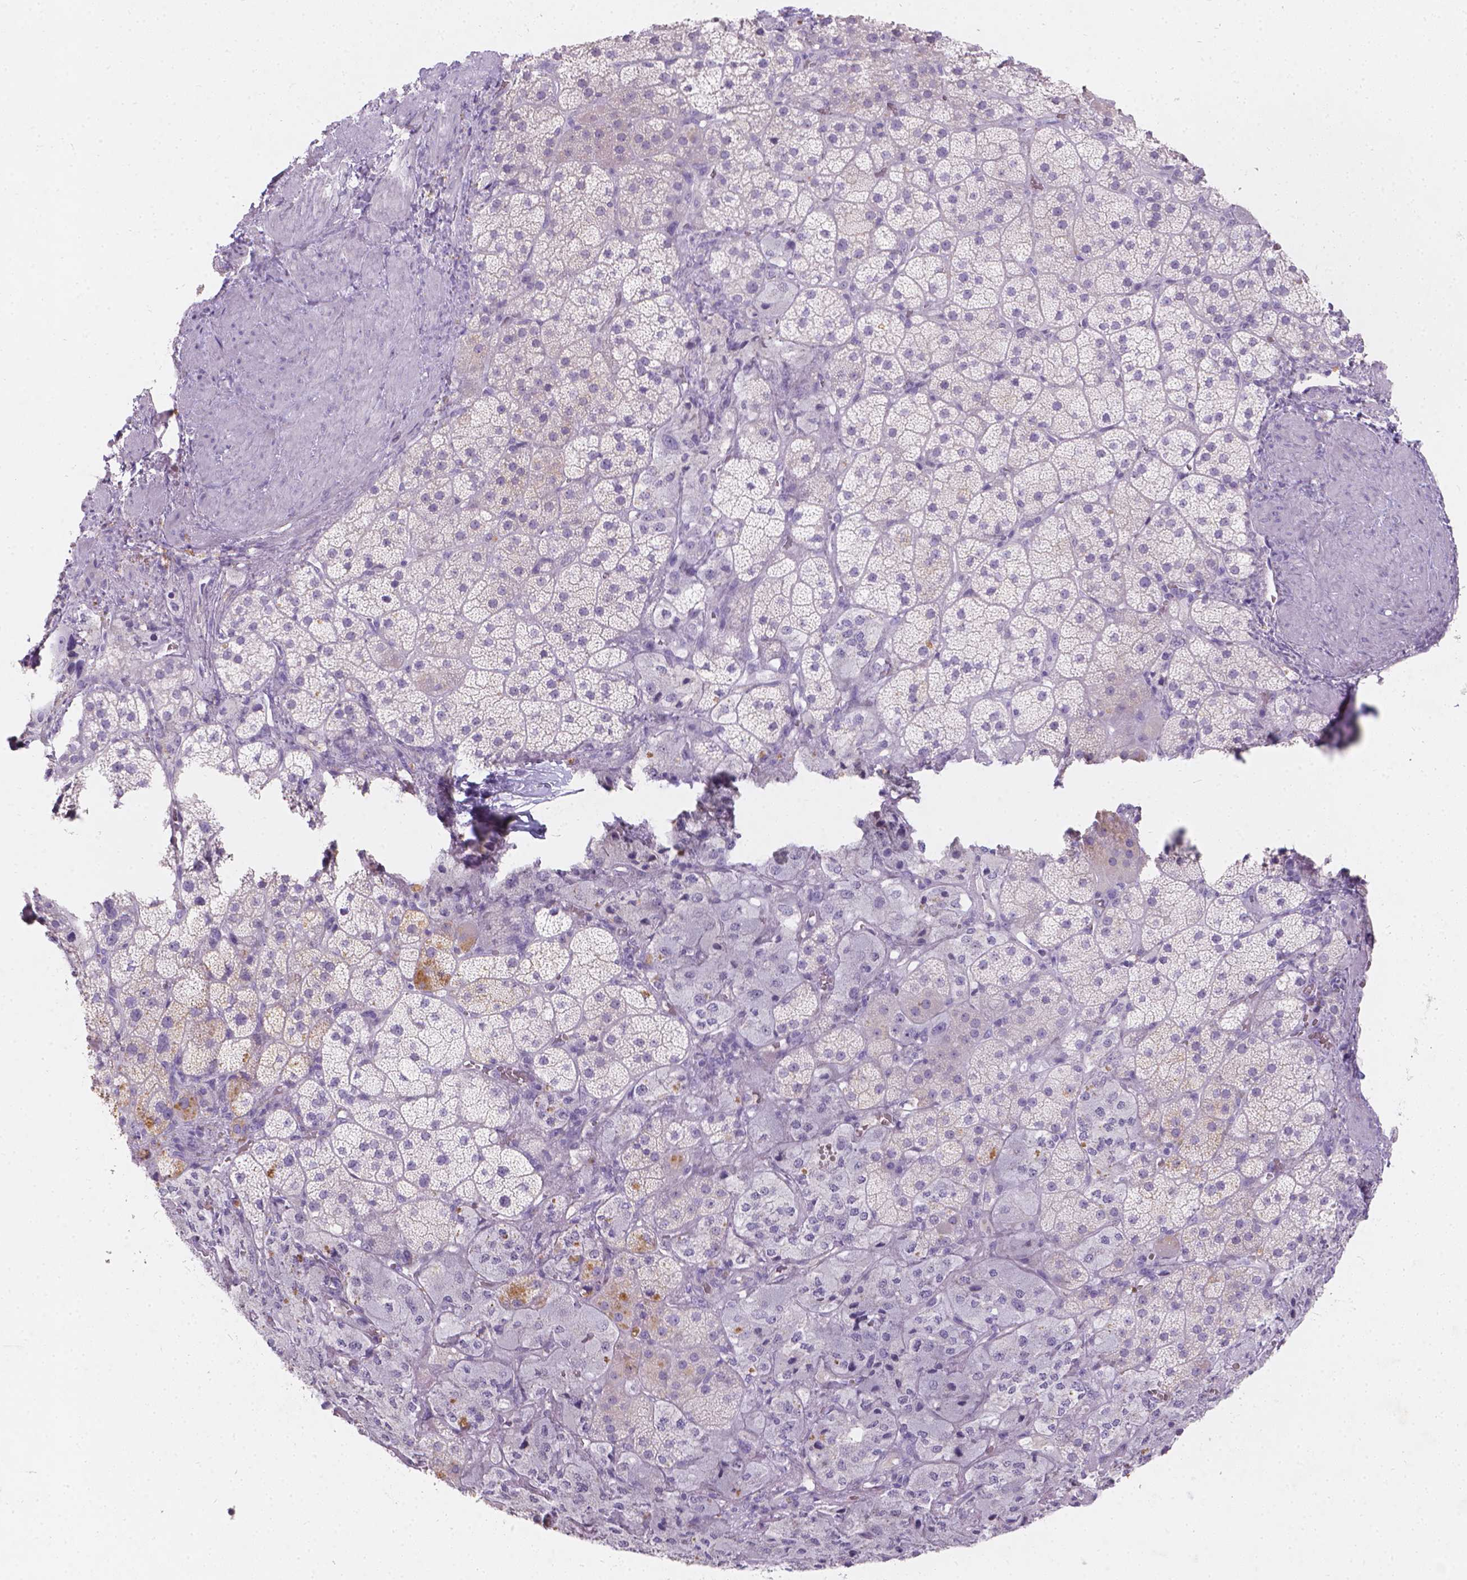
{"staining": {"intensity": "negative", "quantity": "none", "location": "none"}, "tissue": "adrenal gland", "cell_type": "Glandular cells", "image_type": "normal", "snomed": [{"axis": "morphology", "description": "Normal tissue, NOS"}, {"axis": "topography", "description": "Adrenal gland"}], "caption": "DAB immunohistochemical staining of normal adrenal gland shows no significant expression in glandular cells. (DAB (3,3'-diaminobenzidine) IHC with hematoxylin counter stain).", "gene": "GAL3ST2", "patient": {"sex": "male", "age": 57}}